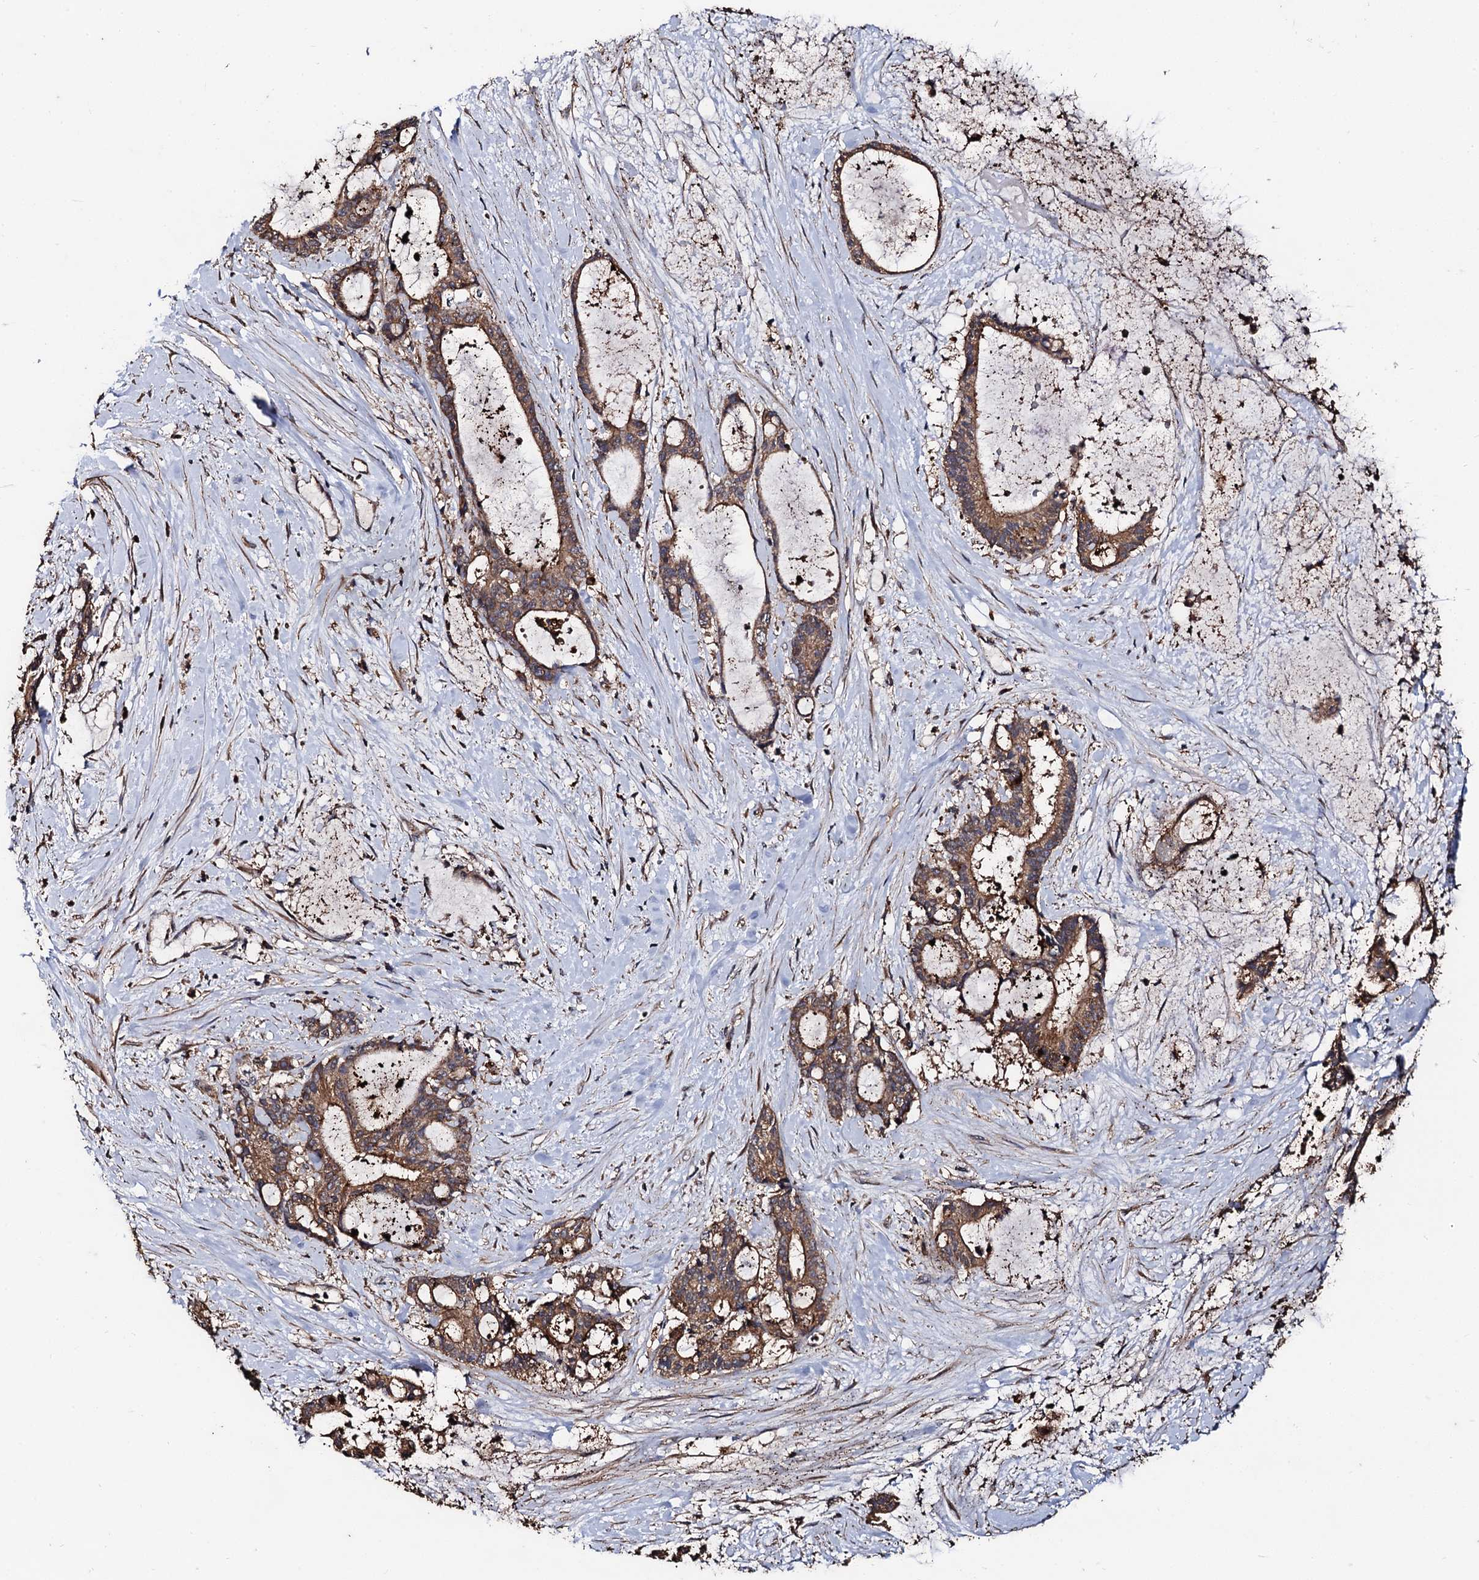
{"staining": {"intensity": "moderate", "quantity": ">75%", "location": "cytoplasmic/membranous"}, "tissue": "liver cancer", "cell_type": "Tumor cells", "image_type": "cancer", "snomed": [{"axis": "morphology", "description": "Normal tissue, NOS"}, {"axis": "morphology", "description": "Cholangiocarcinoma"}, {"axis": "topography", "description": "Liver"}, {"axis": "topography", "description": "Peripheral nerve tissue"}], "caption": "An image of human liver cancer stained for a protein displays moderate cytoplasmic/membranous brown staining in tumor cells. Nuclei are stained in blue.", "gene": "PPTC7", "patient": {"sex": "female", "age": 73}}